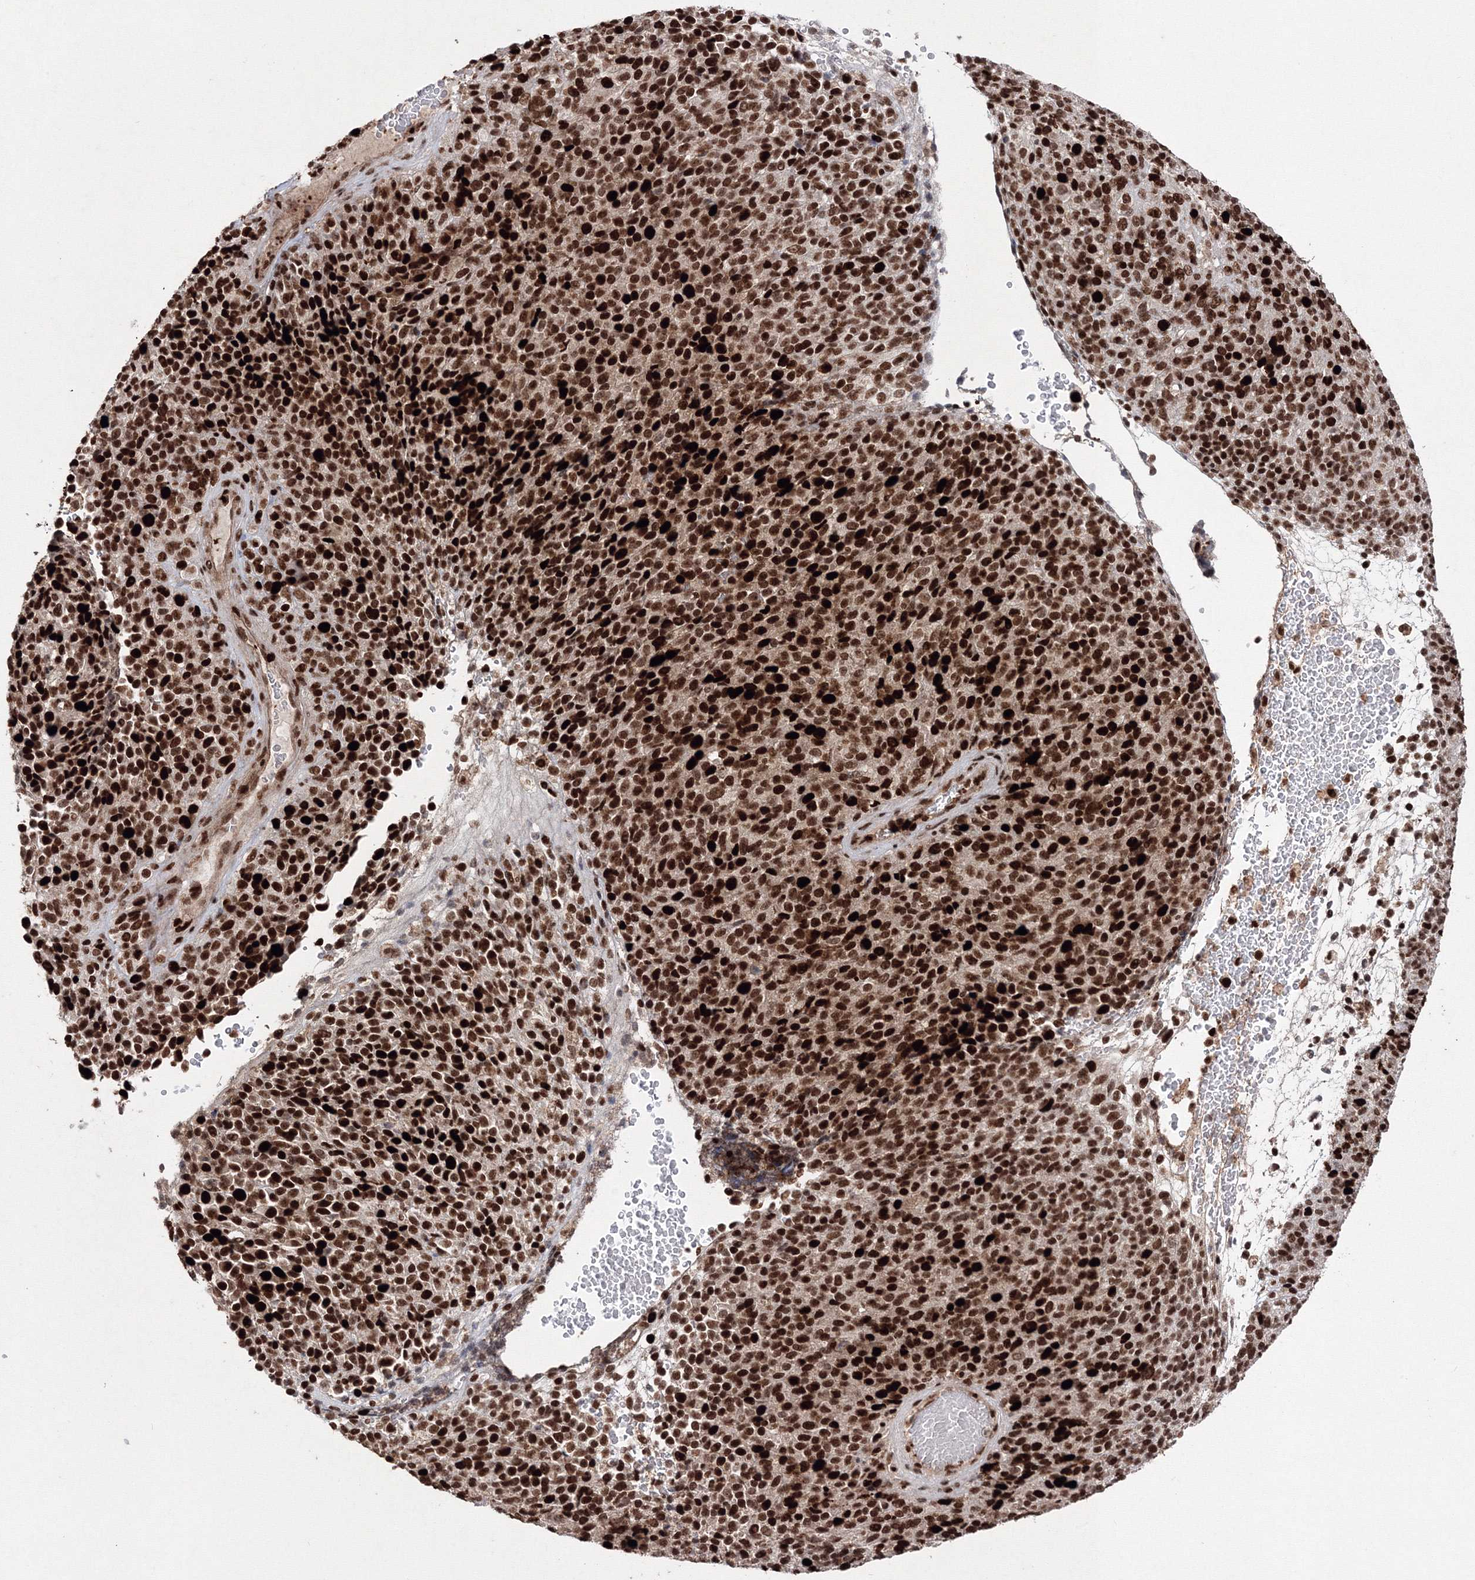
{"staining": {"intensity": "strong", "quantity": ">75%", "location": "nuclear"}, "tissue": "melanoma", "cell_type": "Tumor cells", "image_type": "cancer", "snomed": [{"axis": "morphology", "description": "Malignant melanoma, Metastatic site"}, {"axis": "topography", "description": "Brain"}], "caption": "Strong nuclear protein expression is present in about >75% of tumor cells in melanoma.", "gene": "LIG1", "patient": {"sex": "female", "age": 56}}